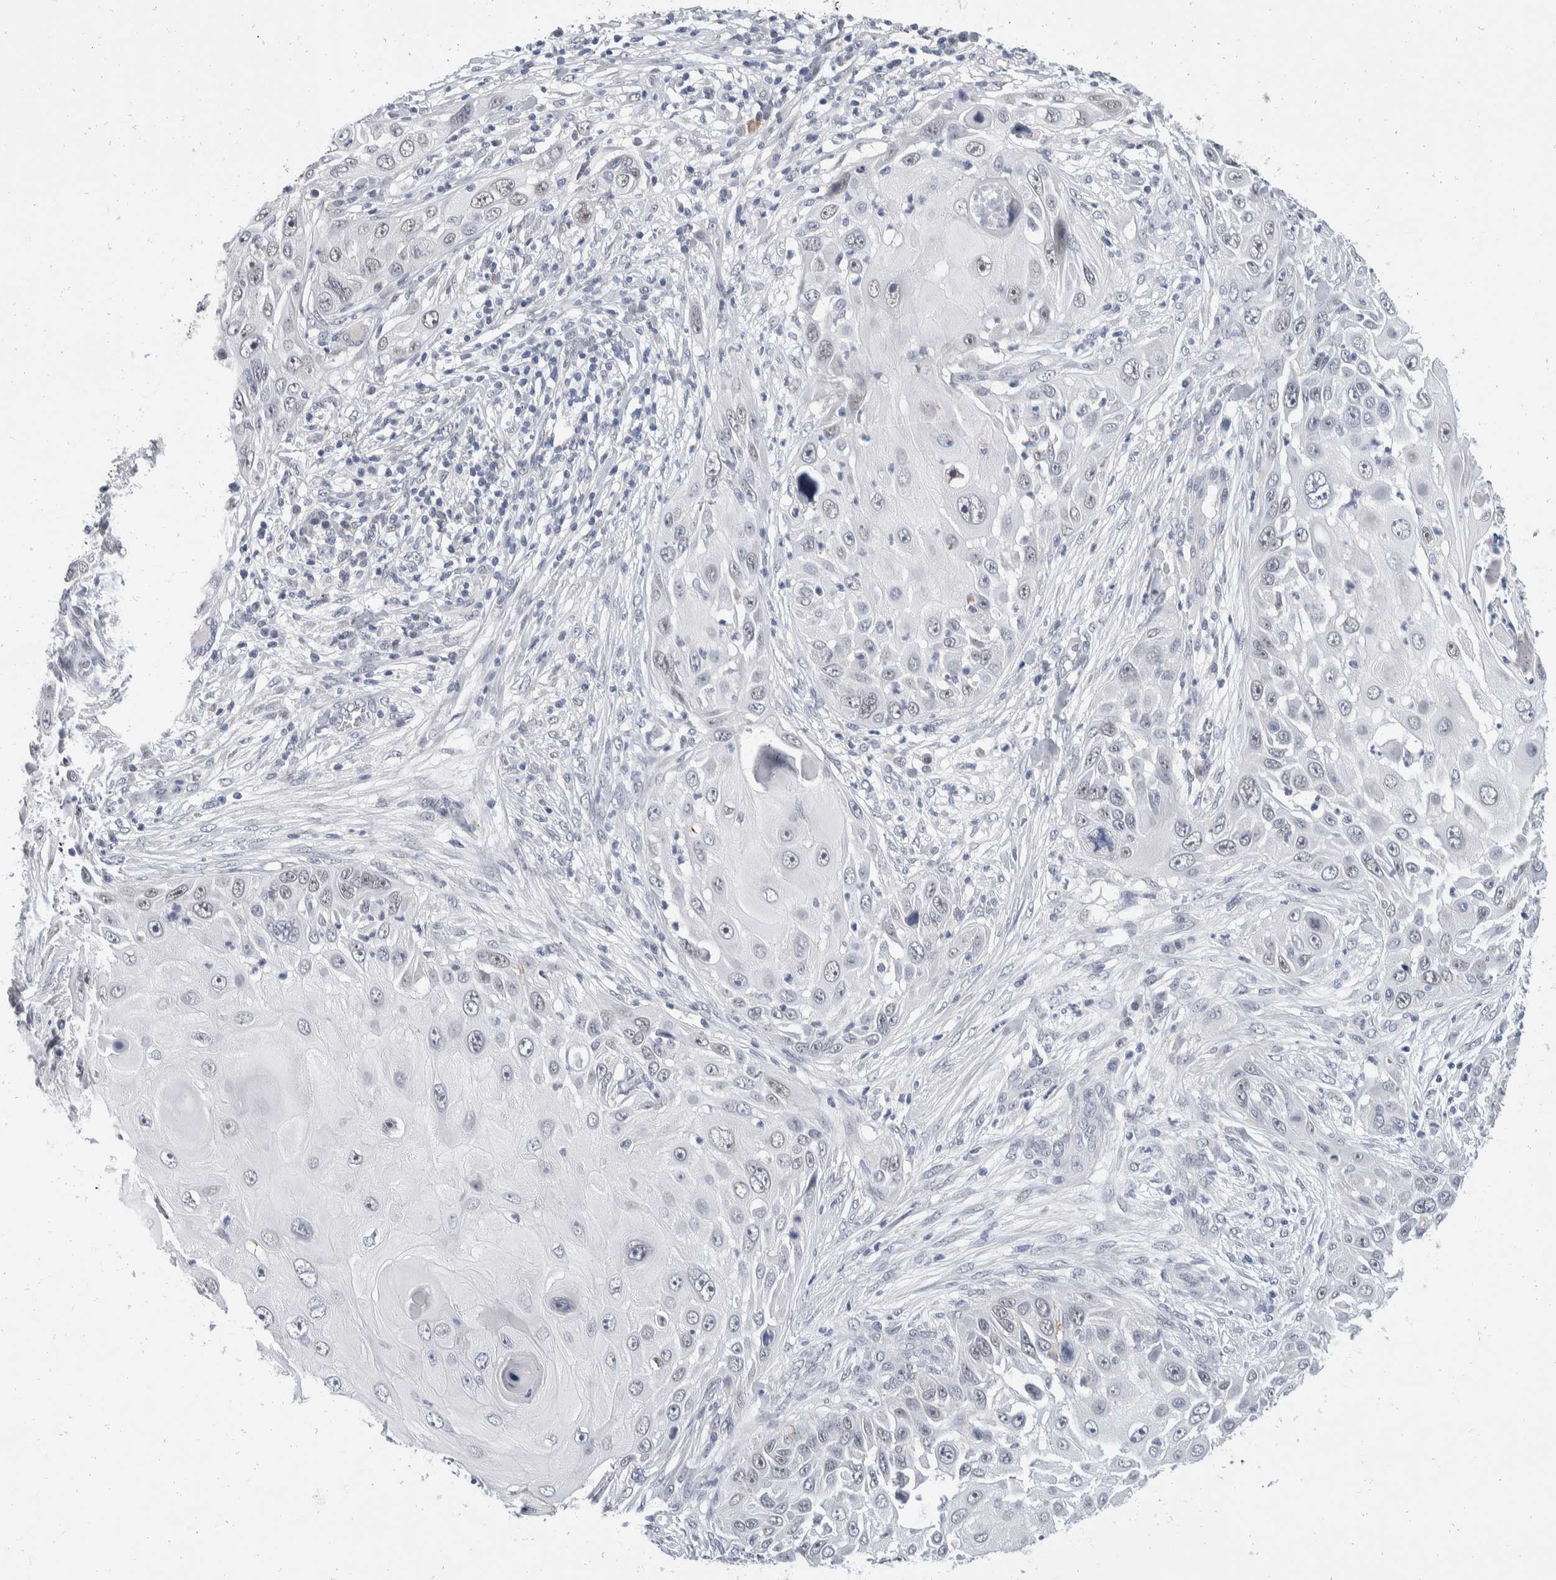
{"staining": {"intensity": "weak", "quantity": "<25%", "location": "nuclear"}, "tissue": "skin cancer", "cell_type": "Tumor cells", "image_type": "cancer", "snomed": [{"axis": "morphology", "description": "Squamous cell carcinoma, NOS"}, {"axis": "topography", "description": "Skin"}], "caption": "Skin squamous cell carcinoma was stained to show a protein in brown. There is no significant positivity in tumor cells.", "gene": "CATSPERD", "patient": {"sex": "female", "age": 44}}